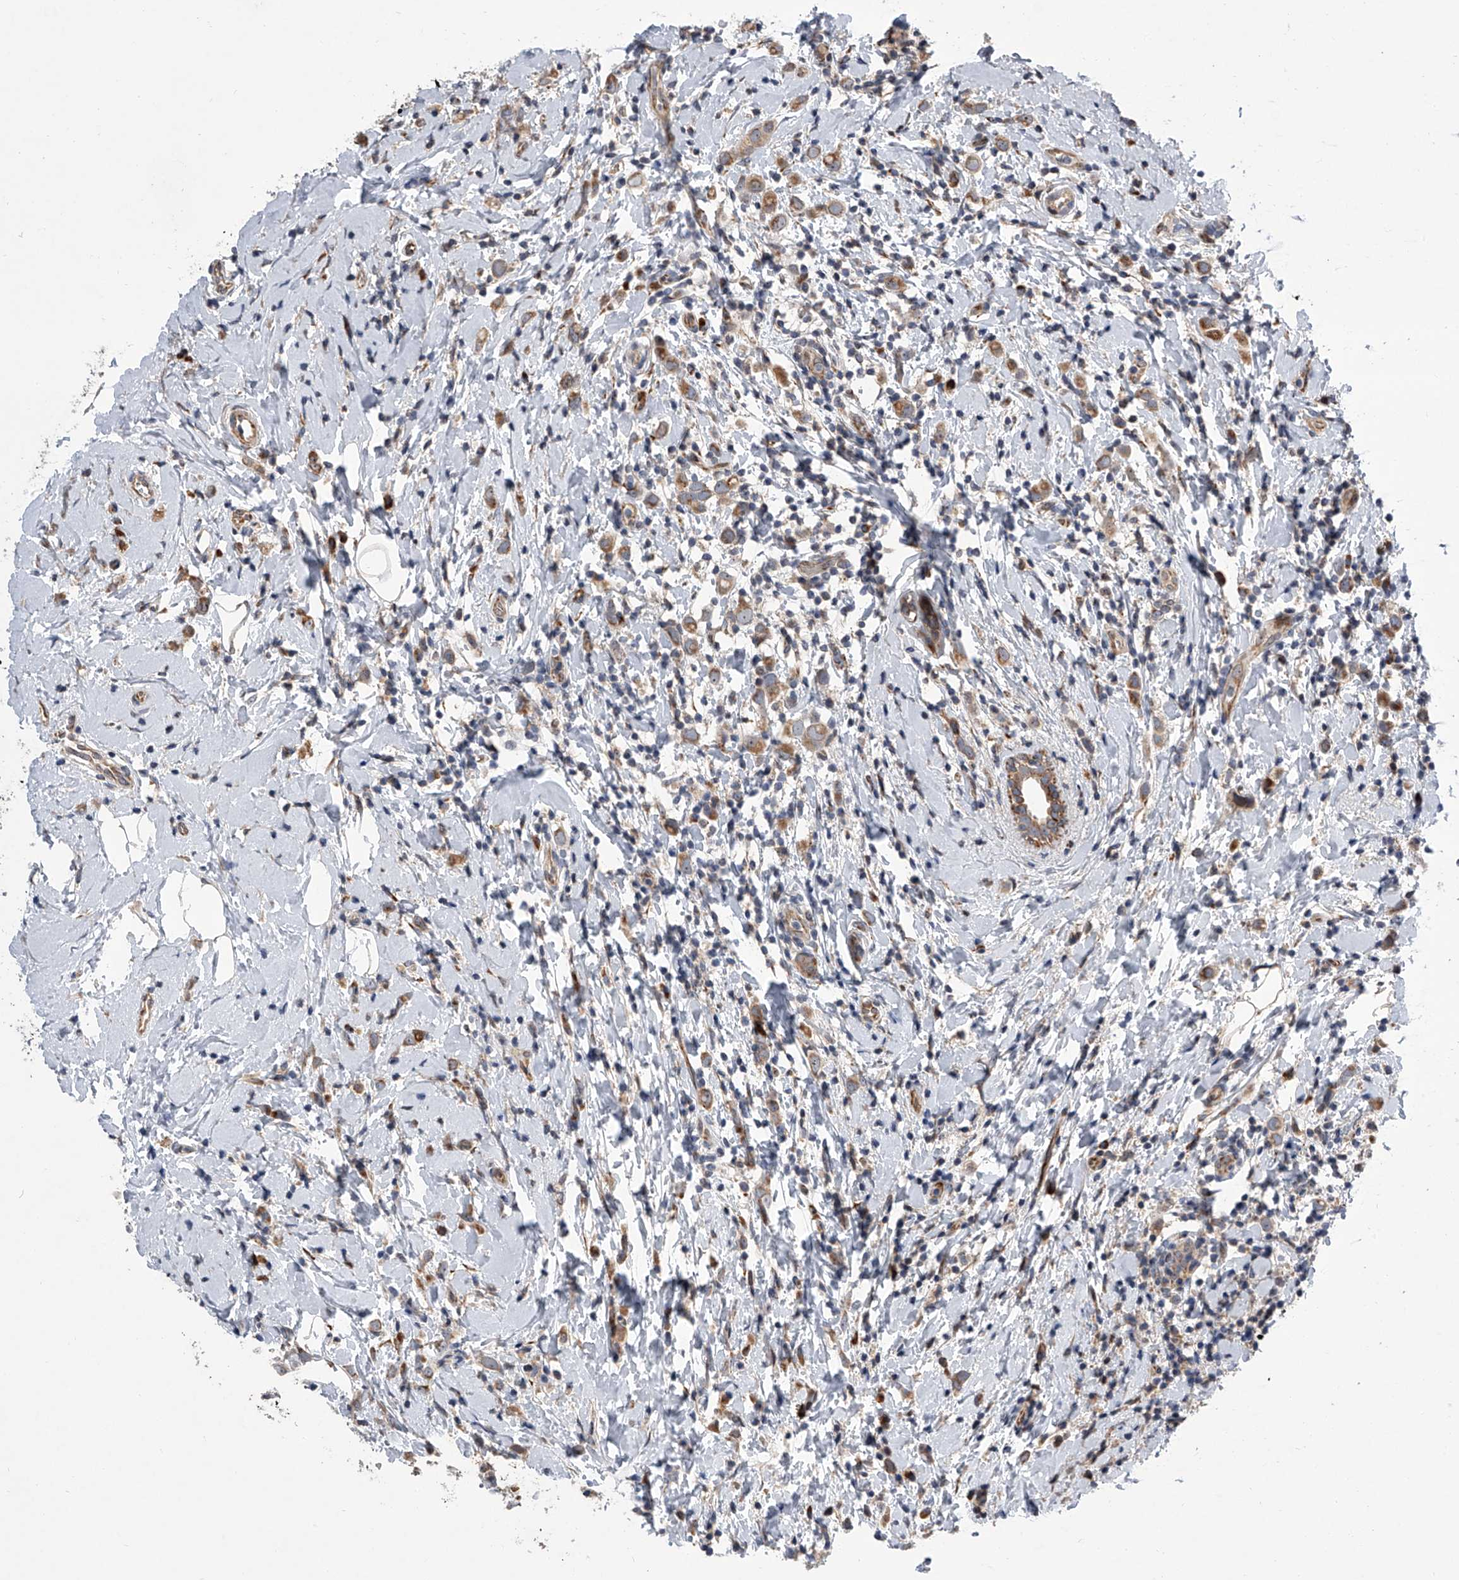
{"staining": {"intensity": "moderate", "quantity": ">75%", "location": "cytoplasmic/membranous"}, "tissue": "breast cancer", "cell_type": "Tumor cells", "image_type": "cancer", "snomed": [{"axis": "morphology", "description": "Lobular carcinoma"}, {"axis": "topography", "description": "Breast"}], "caption": "Immunohistochemistry staining of breast lobular carcinoma, which reveals medium levels of moderate cytoplasmic/membranous staining in about >75% of tumor cells indicating moderate cytoplasmic/membranous protein positivity. The staining was performed using DAB (brown) for protein detection and nuclei were counterstained in hematoxylin (blue).", "gene": "DLGAP2", "patient": {"sex": "female", "age": 47}}